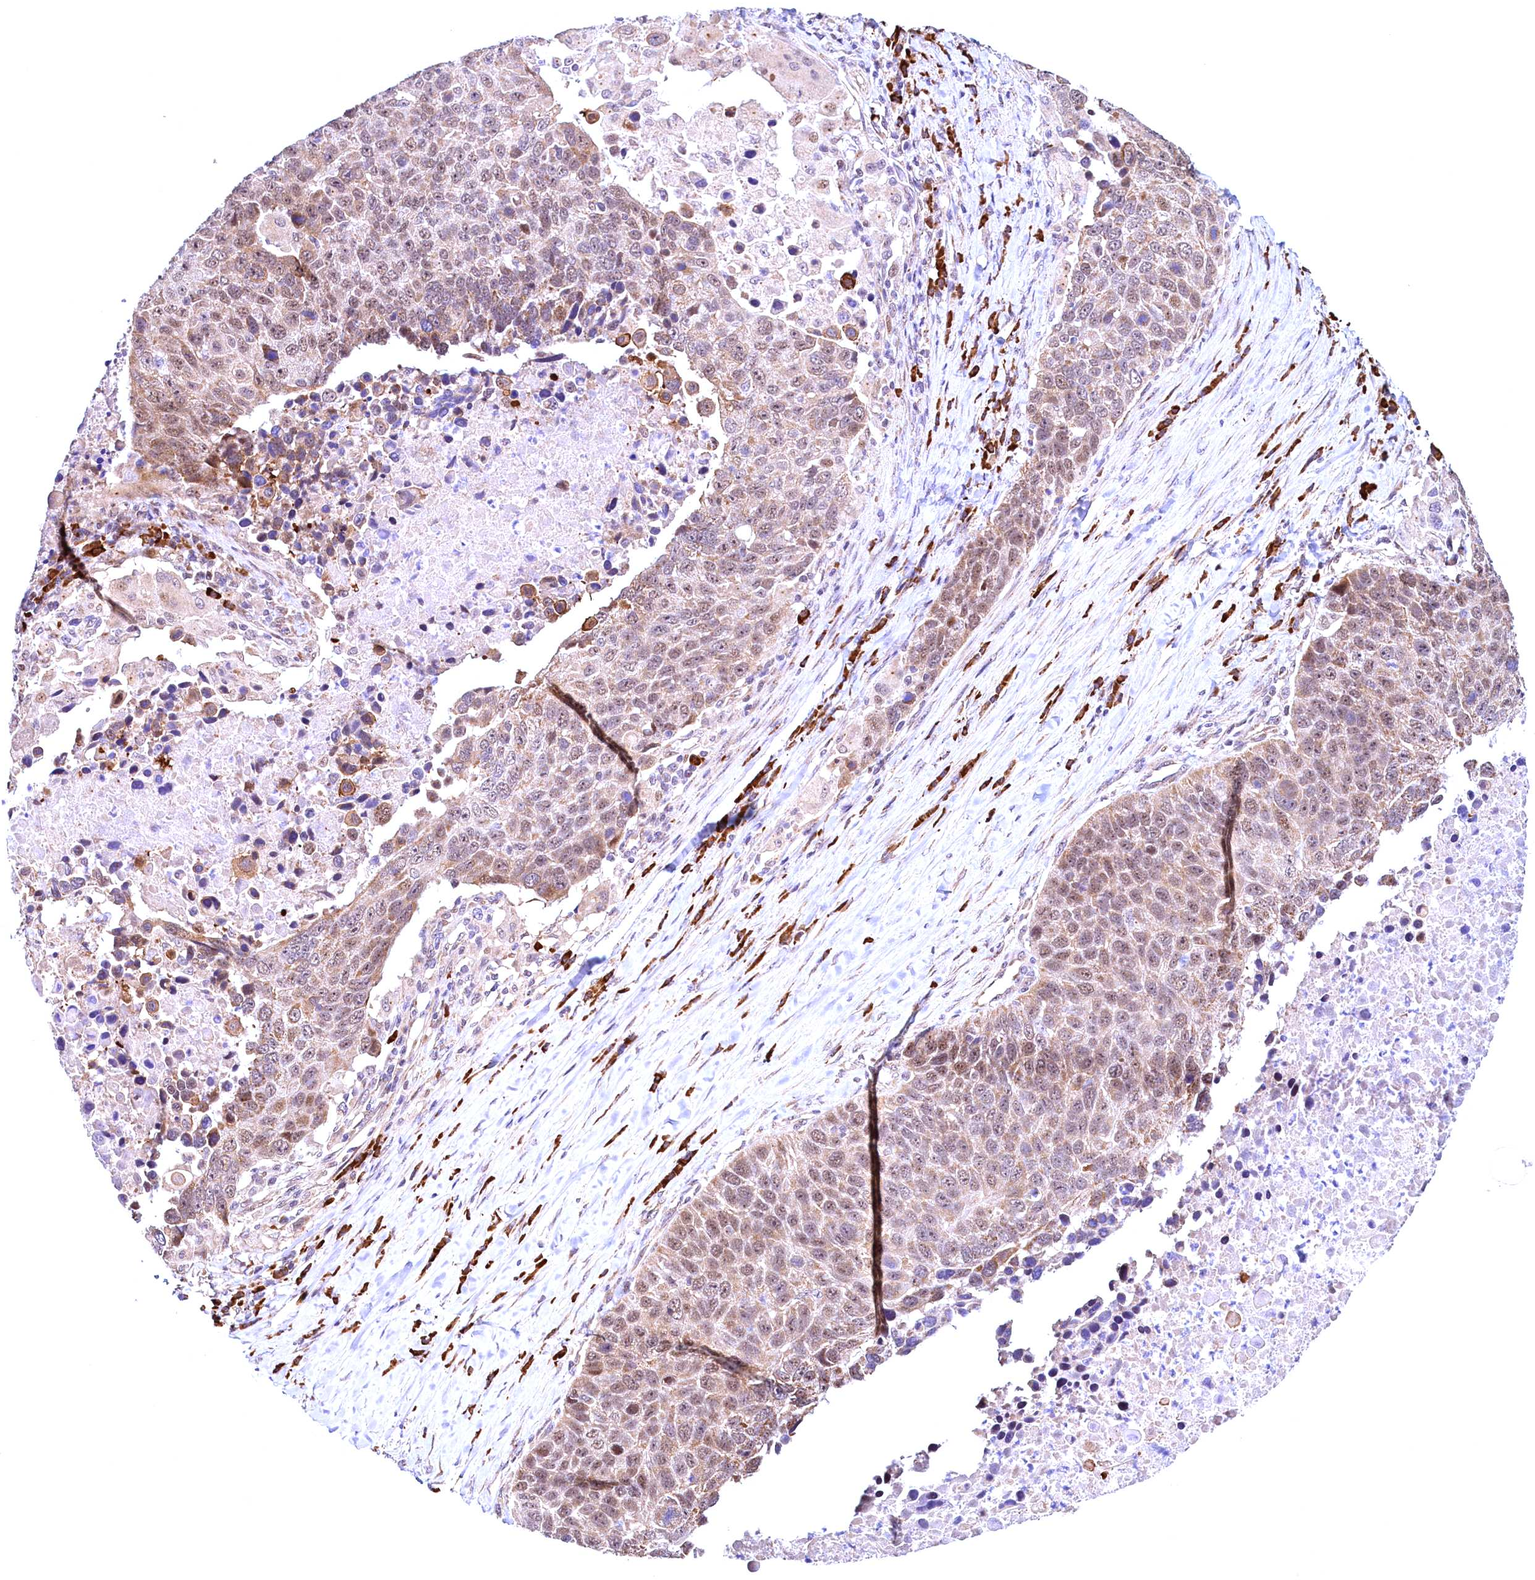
{"staining": {"intensity": "weak", "quantity": "25%-75%", "location": "cytoplasmic/membranous,nuclear"}, "tissue": "lung cancer", "cell_type": "Tumor cells", "image_type": "cancer", "snomed": [{"axis": "morphology", "description": "Normal tissue, NOS"}, {"axis": "morphology", "description": "Squamous cell carcinoma, NOS"}, {"axis": "topography", "description": "Lymph node"}, {"axis": "topography", "description": "Lung"}], "caption": "Brown immunohistochemical staining in human lung squamous cell carcinoma demonstrates weak cytoplasmic/membranous and nuclear staining in about 25%-75% of tumor cells.", "gene": "RBFA", "patient": {"sex": "male", "age": 66}}